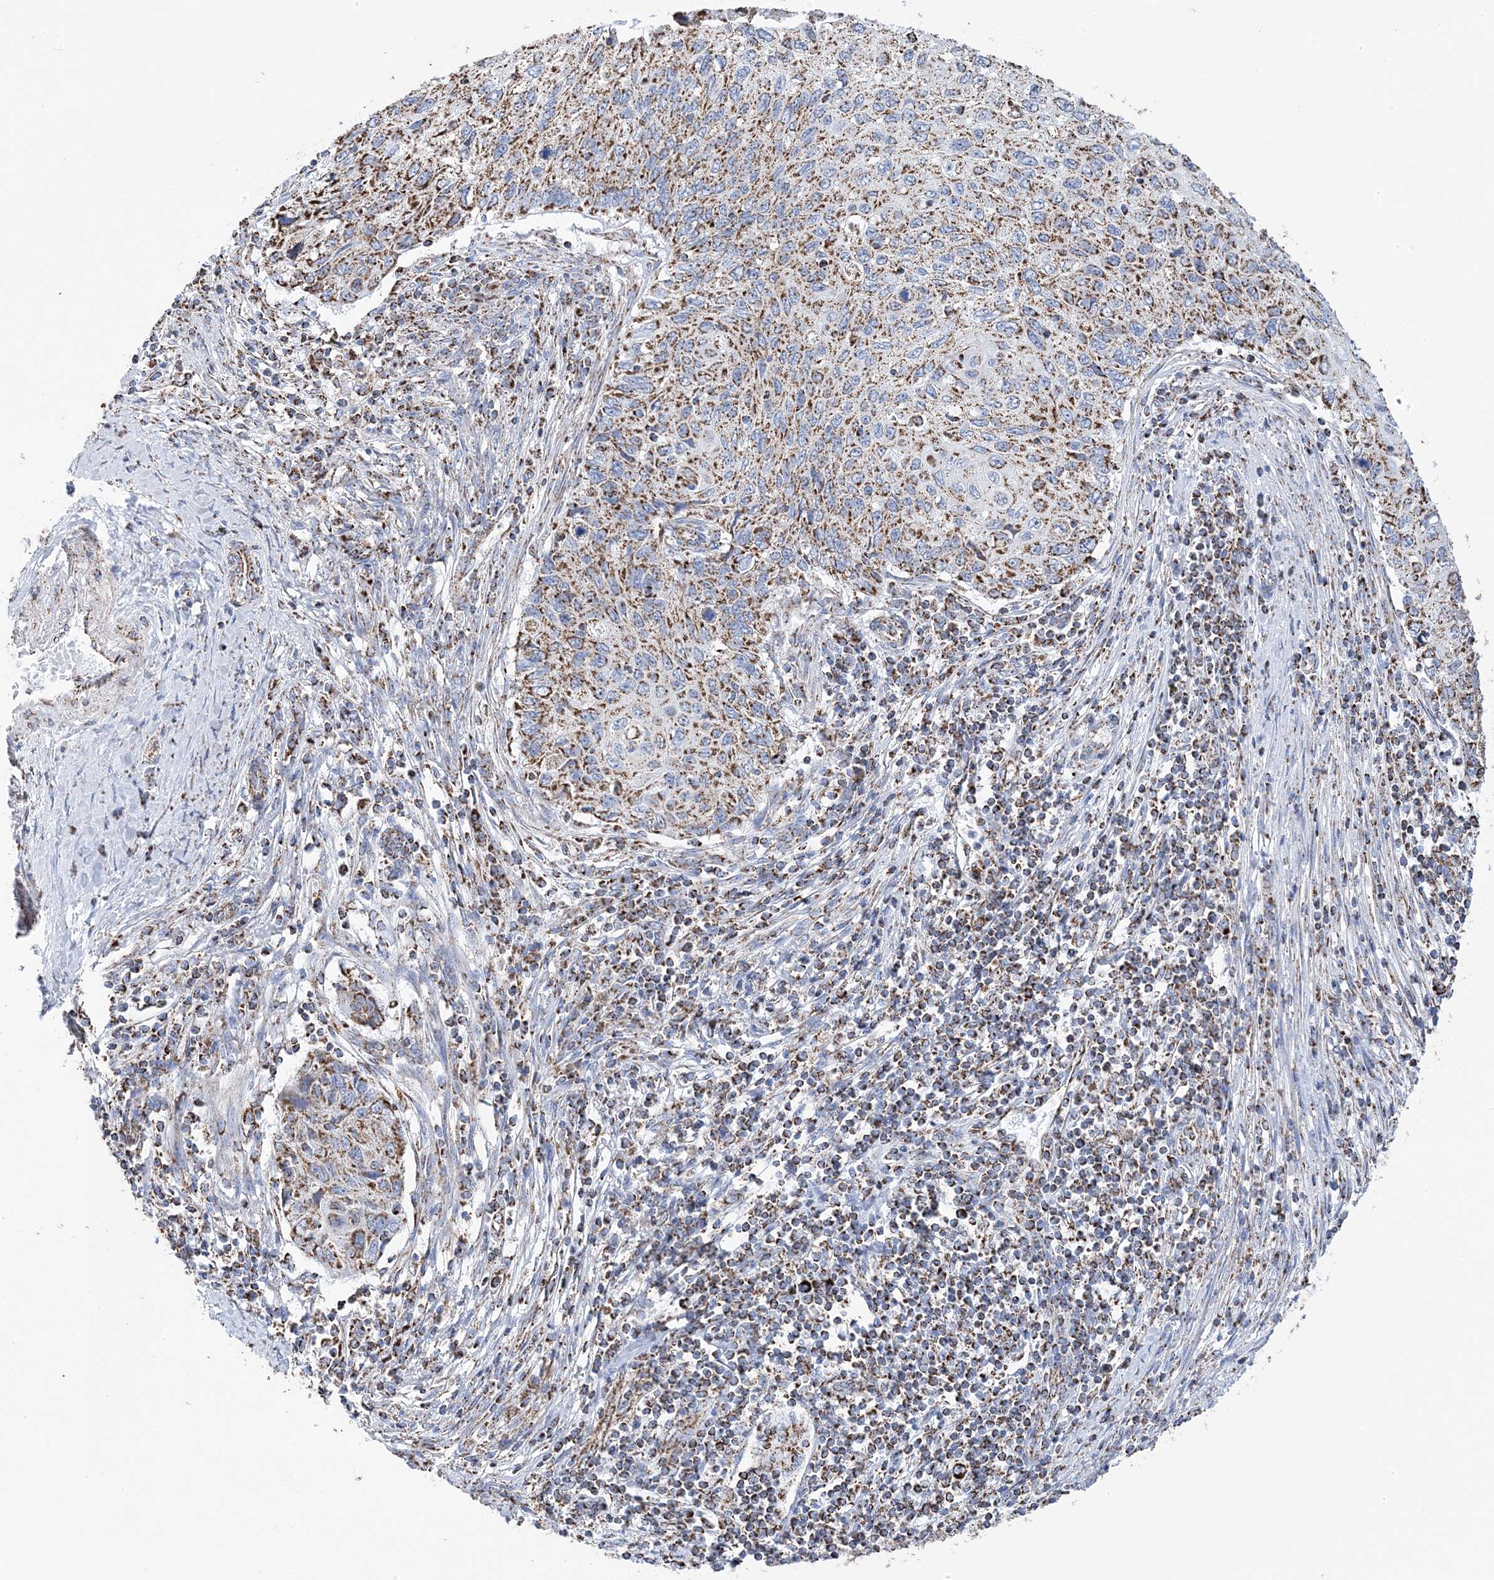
{"staining": {"intensity": "moderate", "quantity": ">75%", "location": "cytoplasmic/membranous"}, "tissue": "cervical cancer", "cell_type": "Tumor cells", "image_type": "cancer", "snomed": [{"axis": "morphology", "description": "Squamous cell carcinoma, NOS"}, {"axis": "topography", "description": "Cervix"}], "caption": "Immunohistochemistry (IHC) (DAB) staining of squamous cell carcinoma (cervical) shows moderate cytoplasmic/membranous protein positivity in about >75% of tumor cells. Using DAB (brown) and hematoxylin (blue) stains, captured at high magnification using brightfield microscopy.", "gene": "GTPBP8", "patient": {"sex": "female", "age": 70}}